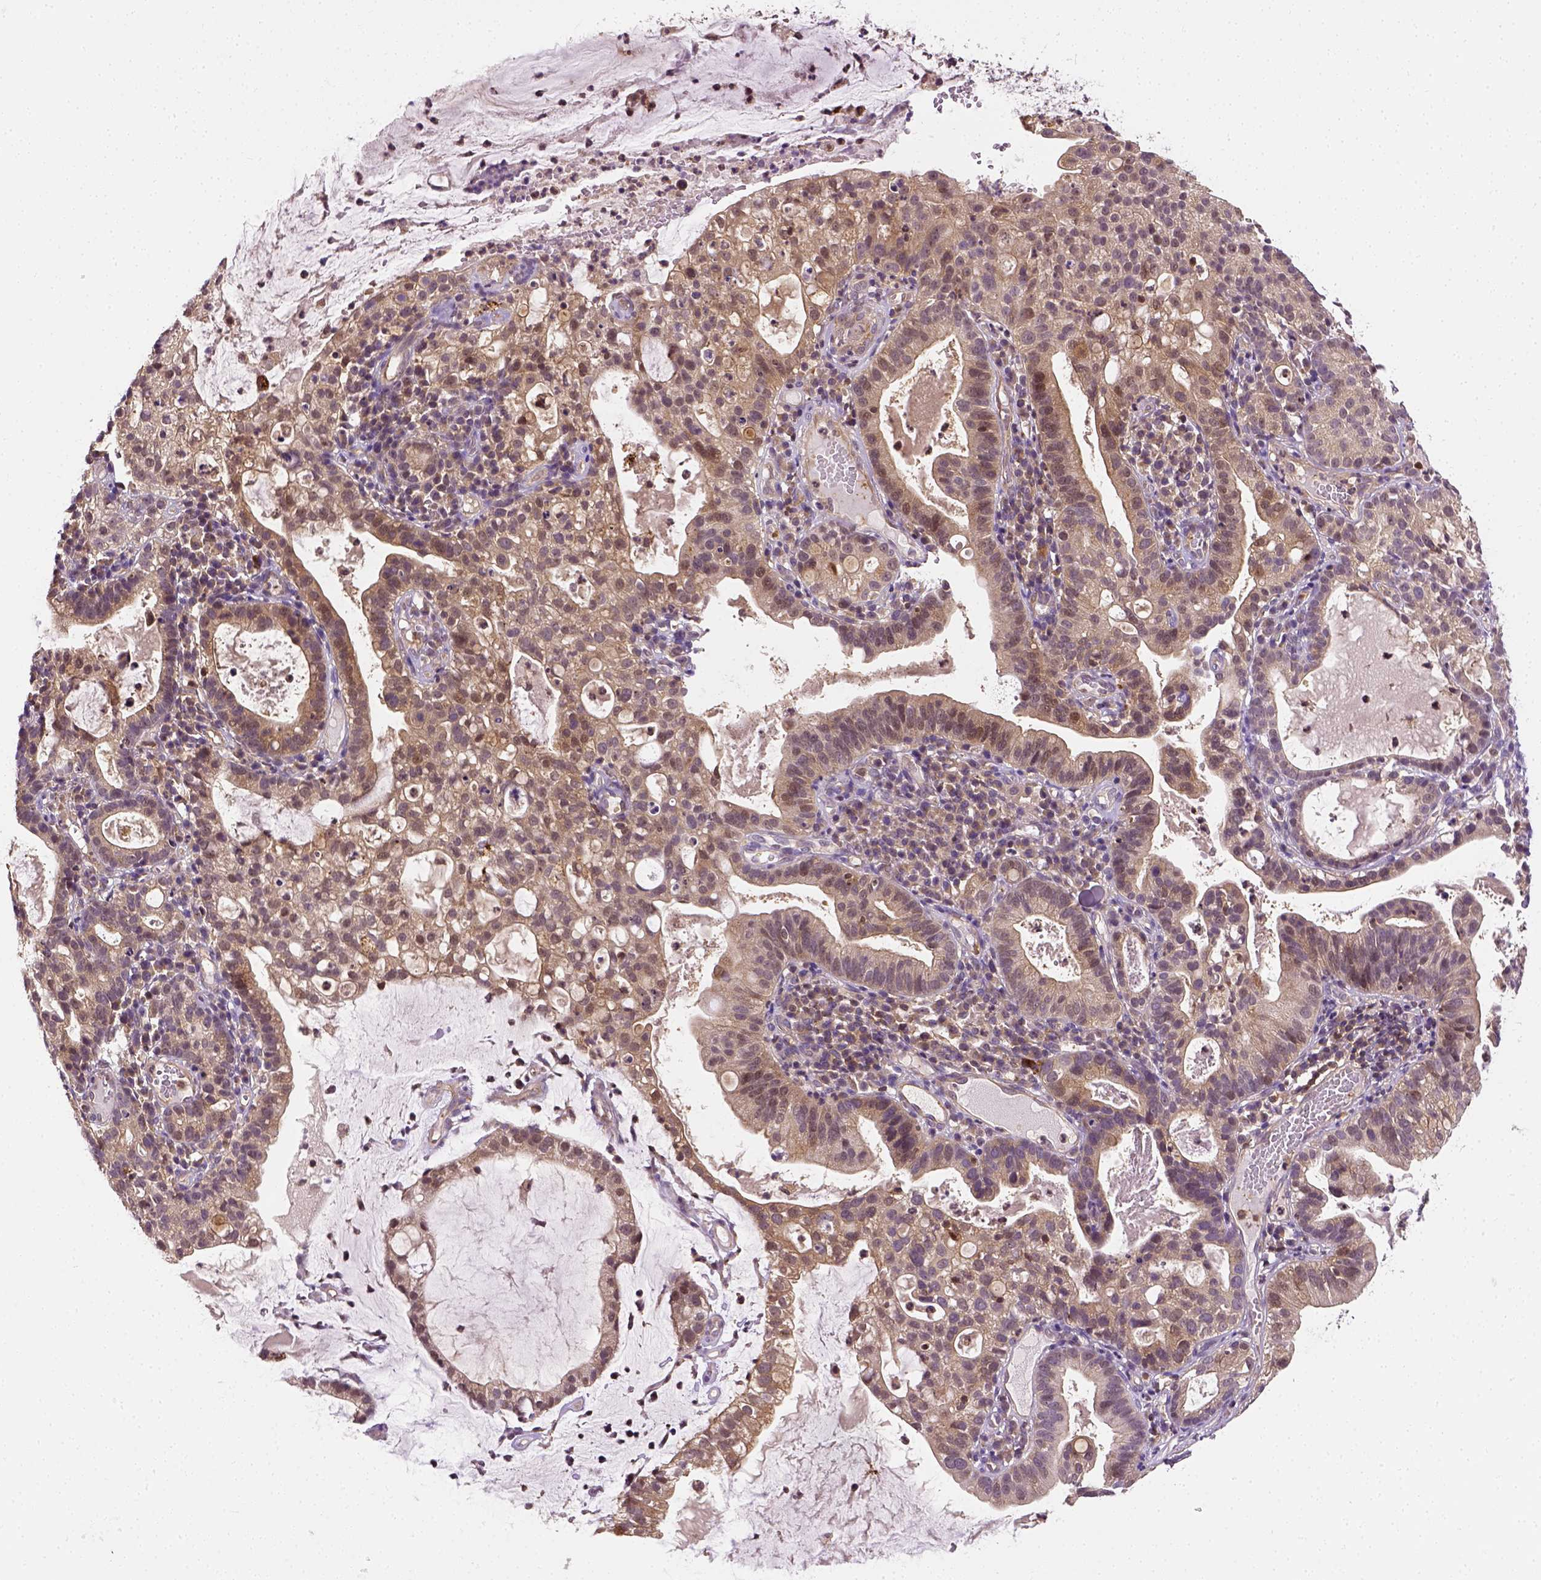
{"staining": {"intensity": "moderate", "quantity": ">75%", "location": "cytoplasmic/membranous"}, "tissue": "cervical cancer", "cell_type": "Tumor cells", "image_type": "cancer", "snomed": [{"axis": "morphology", "description": "Adenocarcinoma, NOS"}, {"axis": "topography", "description": "Cervix"}], "caption": "Cervical adenocarcinoma was stained to show a protein in brown. There is medium levels of moderate cytoplasmic/membranous expression in about >75% of tumor cells.", "gene": "MATK", "patient": {"sex": "female", "age": 41}}